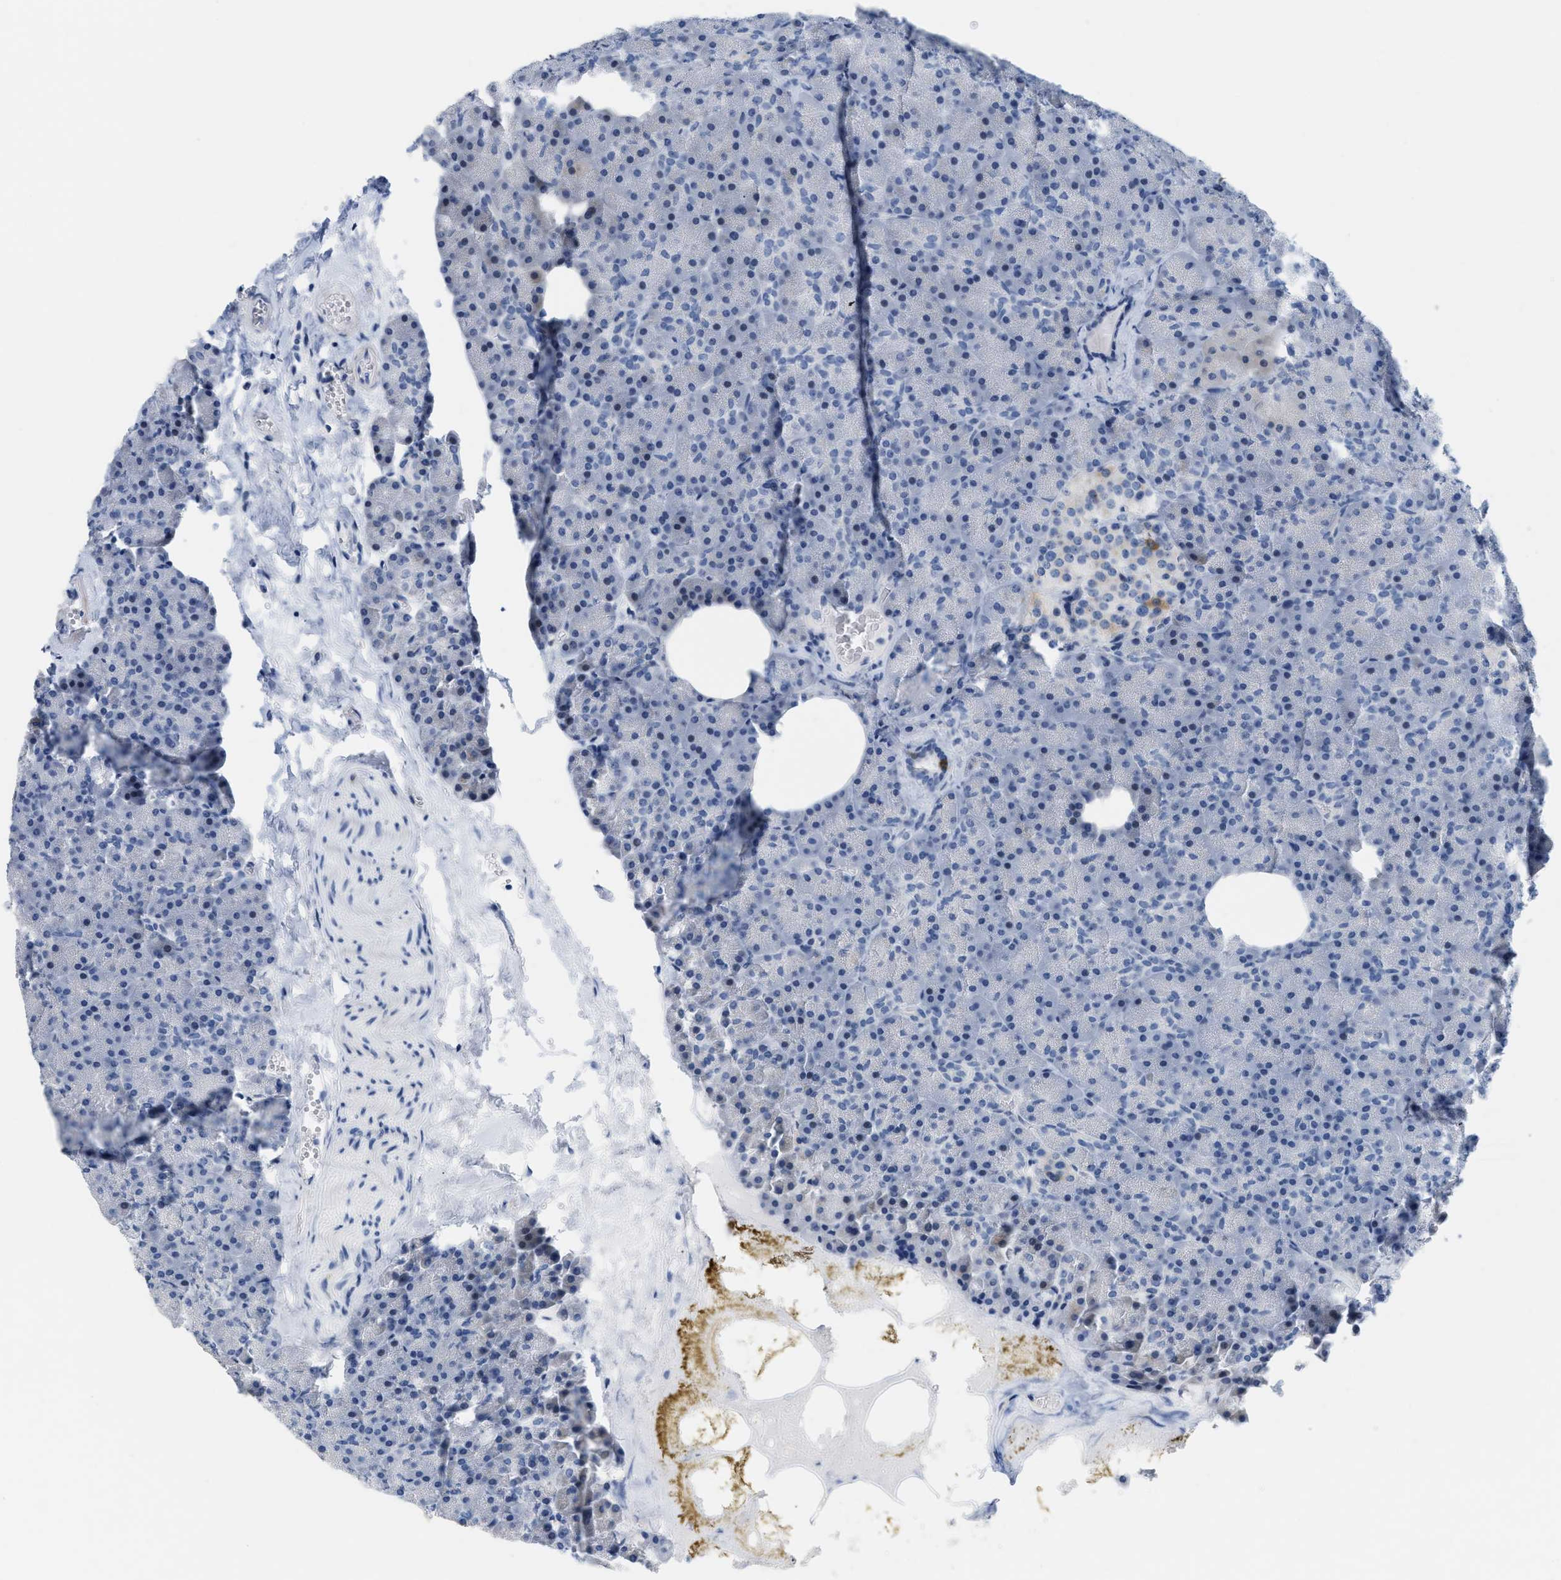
{"staining": {"intensity": "negative", "quantity": "none", "location": "none"}, "tissue": "pancreas", "cell_type": "Exocrine glandular cells", "image_type": "normal", "snomed": [{"axis": "morphology", "description": "Normal tissue, NOS"}, {"axis": "morphology", "description": "Carcinoid, malignant, NOS"}, {"axis": "topography", "description": "Pancreas"}], "caption": "Protein analysis of benign pancreas shows no significant expression in exocrine glandular cells.", "gene": "CRYM", "patient": {"sex": "female", "age": 35}}